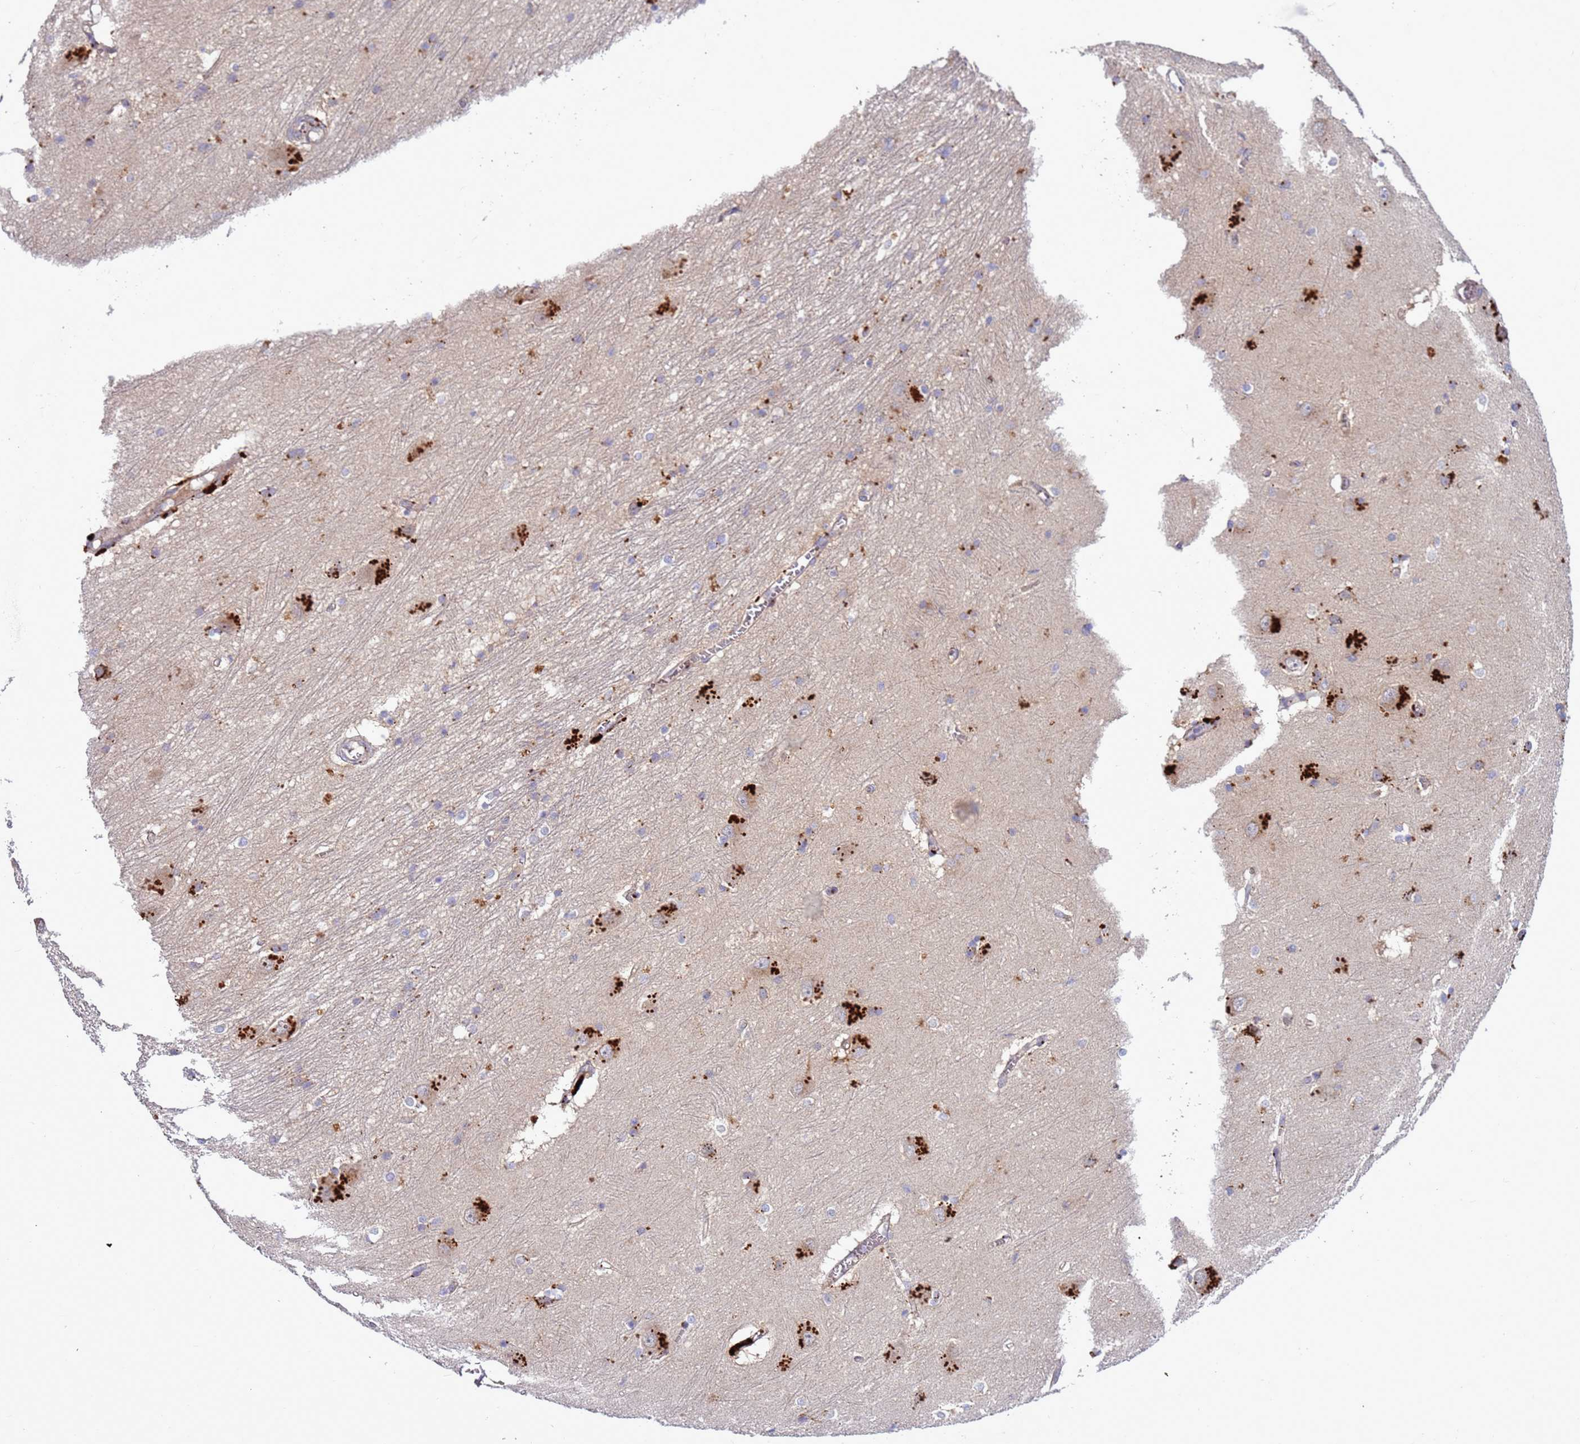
{"staining": {"intensity": "negative", "quantity": "none", "location": "none"}, "tissue": "caudate", "cell_type": "Glial cells", "image_type": "normal", "snomed": [{"axis": "morphology", "description": "Normal tissue, NOS"}, {"axis": "topography", "description": "Lateral ventricle wall"}], "caption": "An image of caudate stained for a protein reveals no brown staining in glial cells. (Immunohistochemistry (ihc), brightfield microscopy, high magnification).", "gene": "VPS36", "patient": {"sex": "male", "age": 37}}